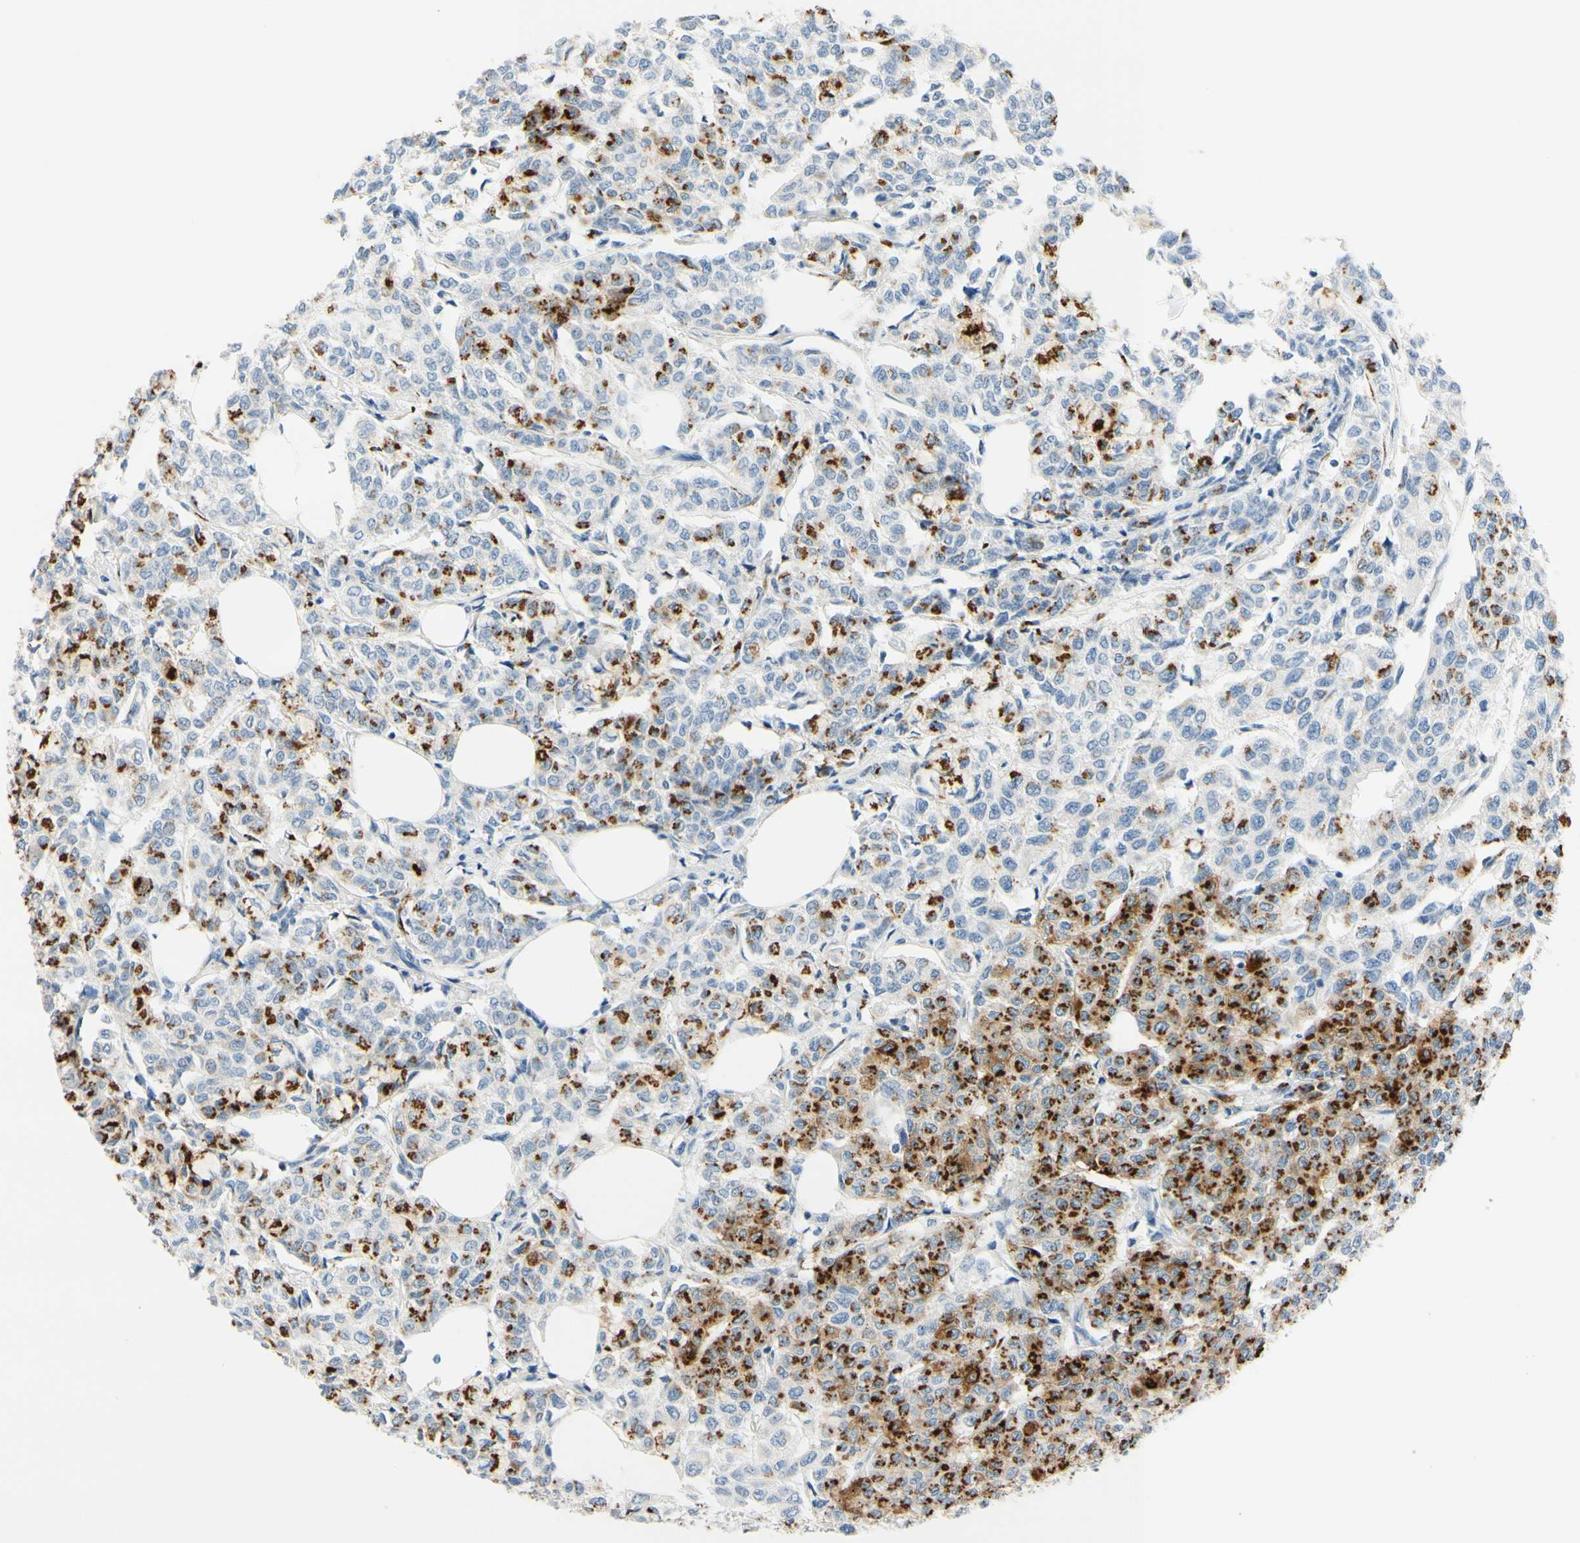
{"staining": {"intensity": "strong", "quantity": "25%-75%", "location": "cytoplasmic/membranous"}, "tissue": "breast cancer", "cell_type": "Tumor cells", "image_type": "cancer", "snomed": [{"axis": "morphology", "description": "Lobular carcinoma"}, {"axis": "topography", "description": "Breast"}], "caption": "Immunohistochemistry of breast cancer demonstrates high levels of strong cytoplasmic/membranous positivity in about 25%-75% of tumor cells. Nuclei are stained in blue.", "gene": "GALNT5", "patient": {"sex": "female", "age": 60}}